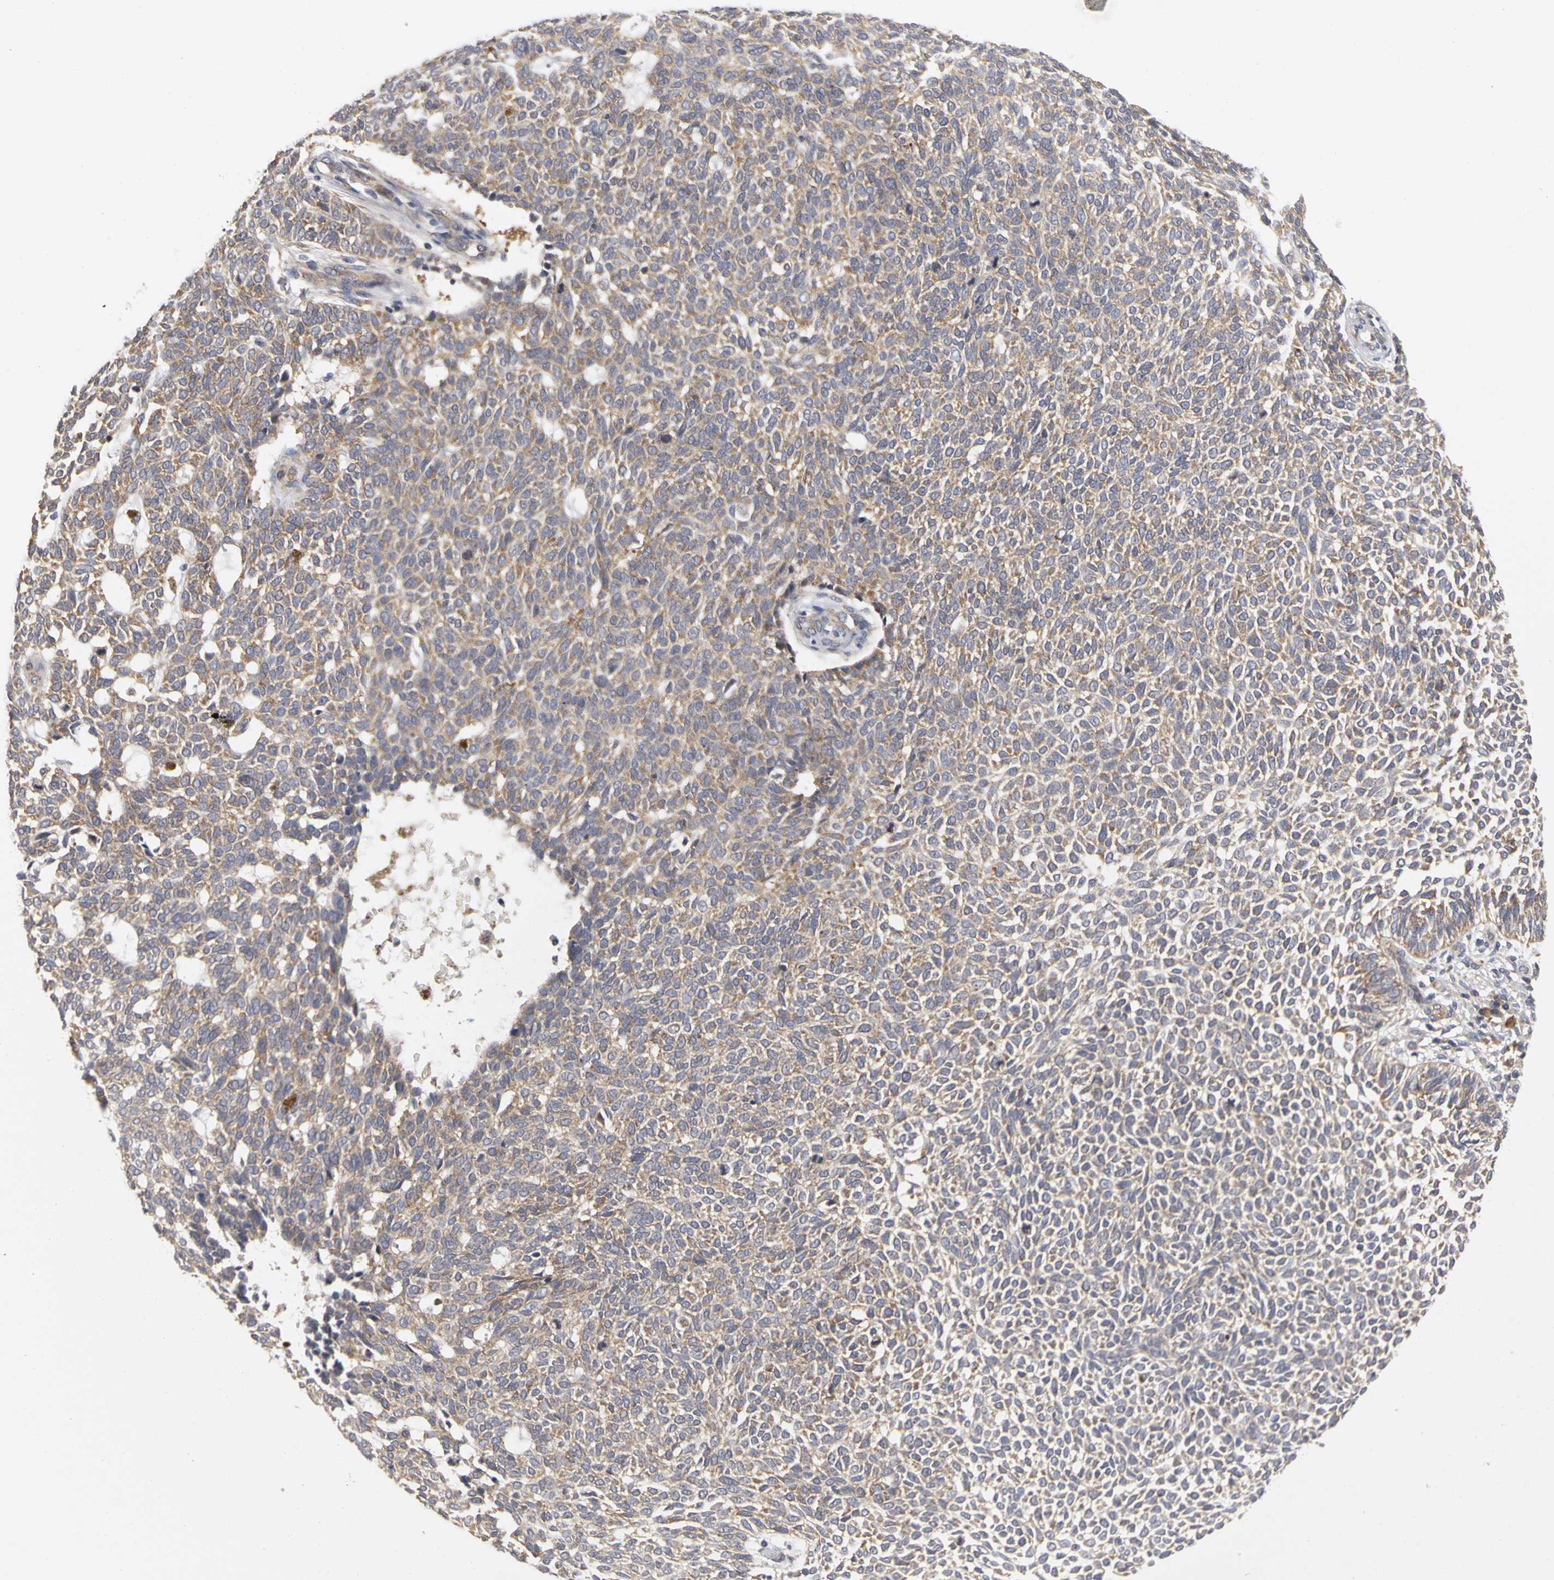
{"staining": {"intensity": "moderate", "quantity": ">75%", "location": "cytoplasmic/membranous"}, "tissue": "skin cancer", "cell_type": "Tumor cells", "image_type": "cancer", "snomed": [{"axis": "morphology", "description": "Normal tissue, NOS"}, {"axis": "morphology", "description": "Basal cell carcinoma"}, {"axis": "topography", "description": "Skin"}], "caption": "The immunohistochemical stain labels moderate cytoplasmic/membranous positivity in tumor cells of basal cell carcinoma (skin) tissue.", "gene": "IRAK1", "patient": {"sex": "male", "age": 87}}